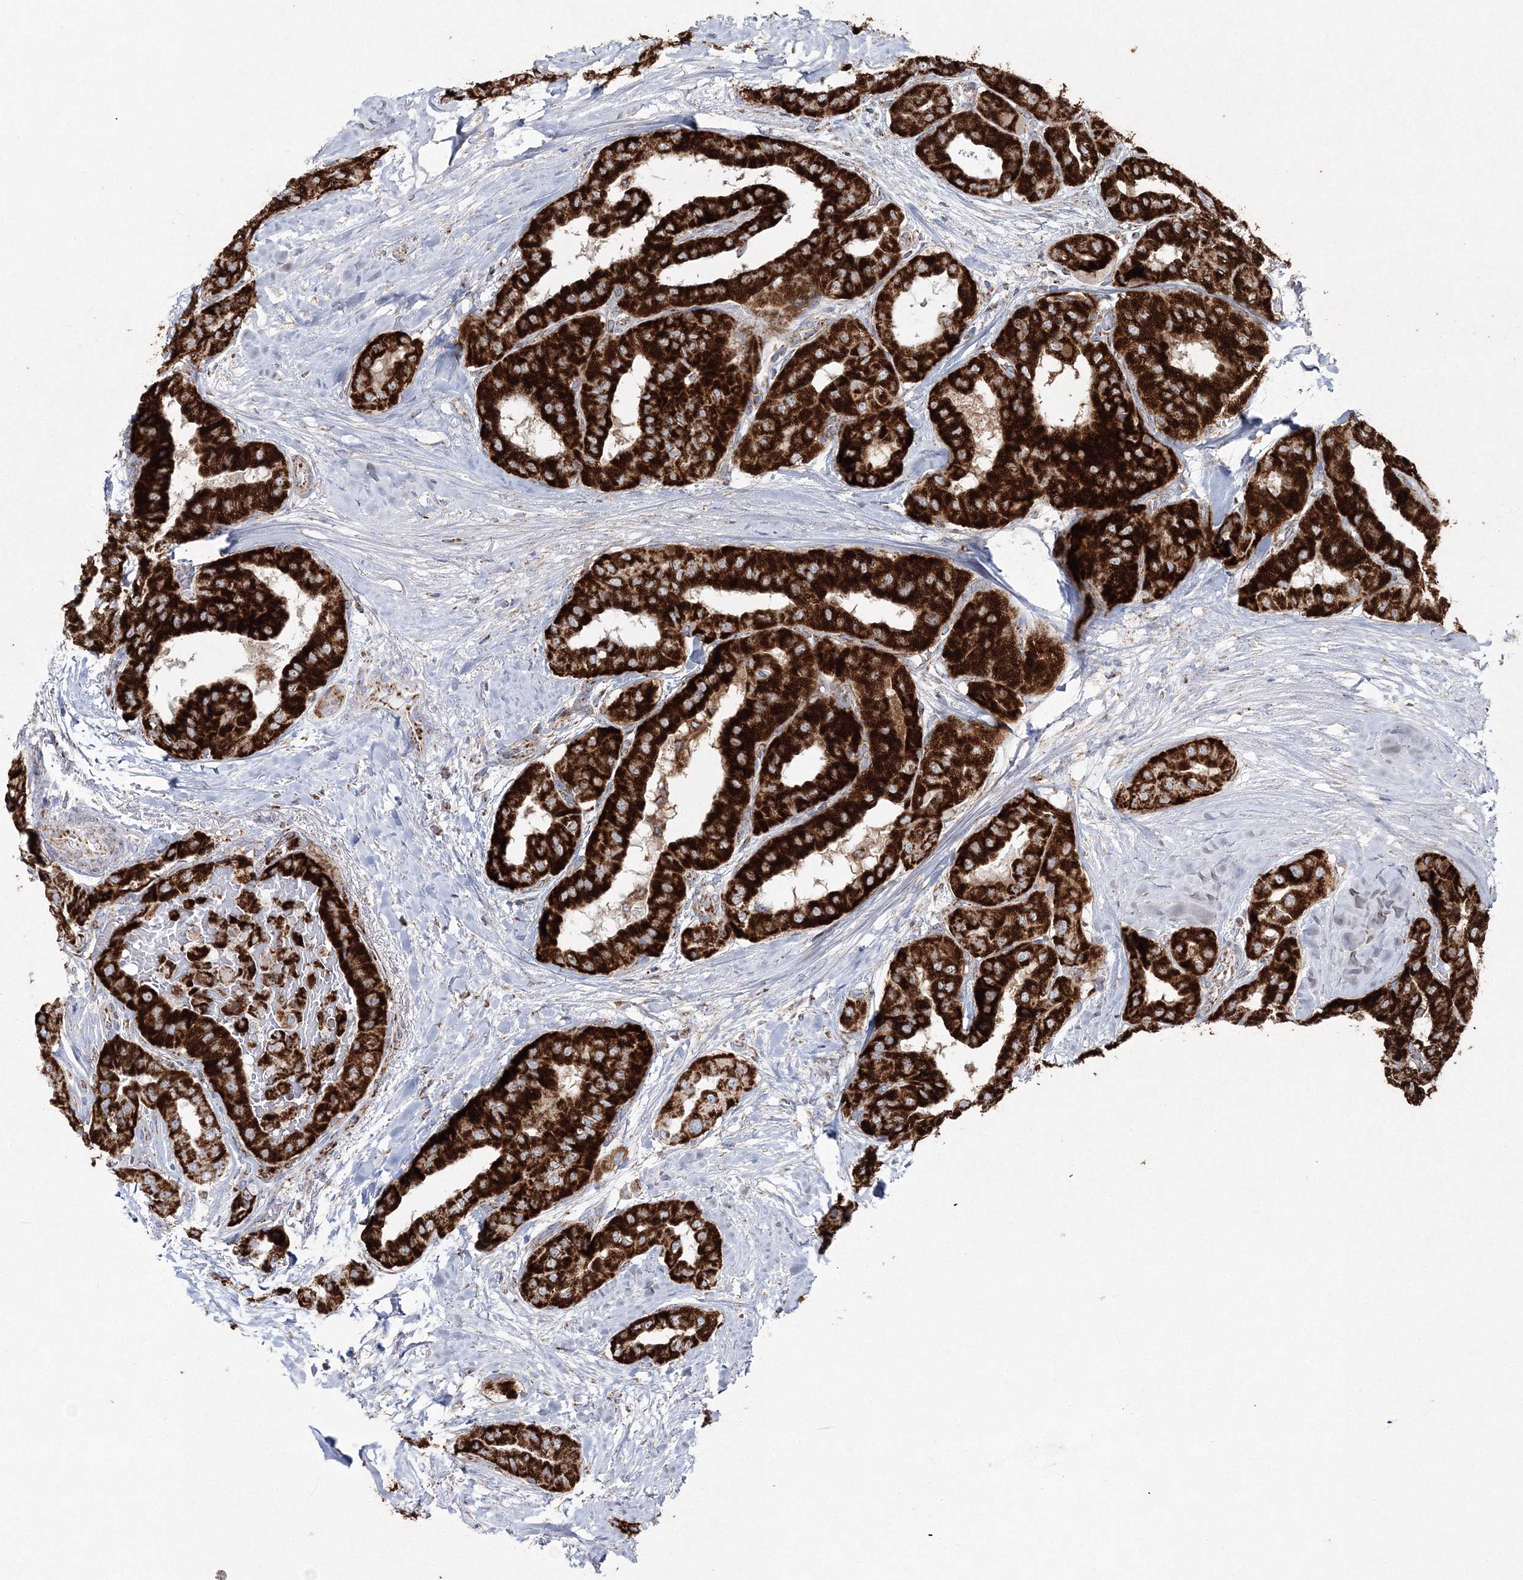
{"staining": {"intensity": "strong", "quantity": ">75%", "location": "cytoplasmic/membranous"}, "tissue": "thyroid cancer", "cell_type": "Tumor cells", "image_type": "cancer", "snomed": [{"axis": "morphology", "description": "Papillary adenocarcinoma, NOS"}, {"axis": "topography", "description": "Thyroid gland"}], "caption": "Immunohistochemistry (IHC) micrograph of human thyroid cancer stained for a protein (brown), which demonstrates high levels of strong cytoplasmic/membranous positivity in about >75% of tumor cells.", "gene": "HIBCH", "patient": {"sex": "female", "age": 59}}